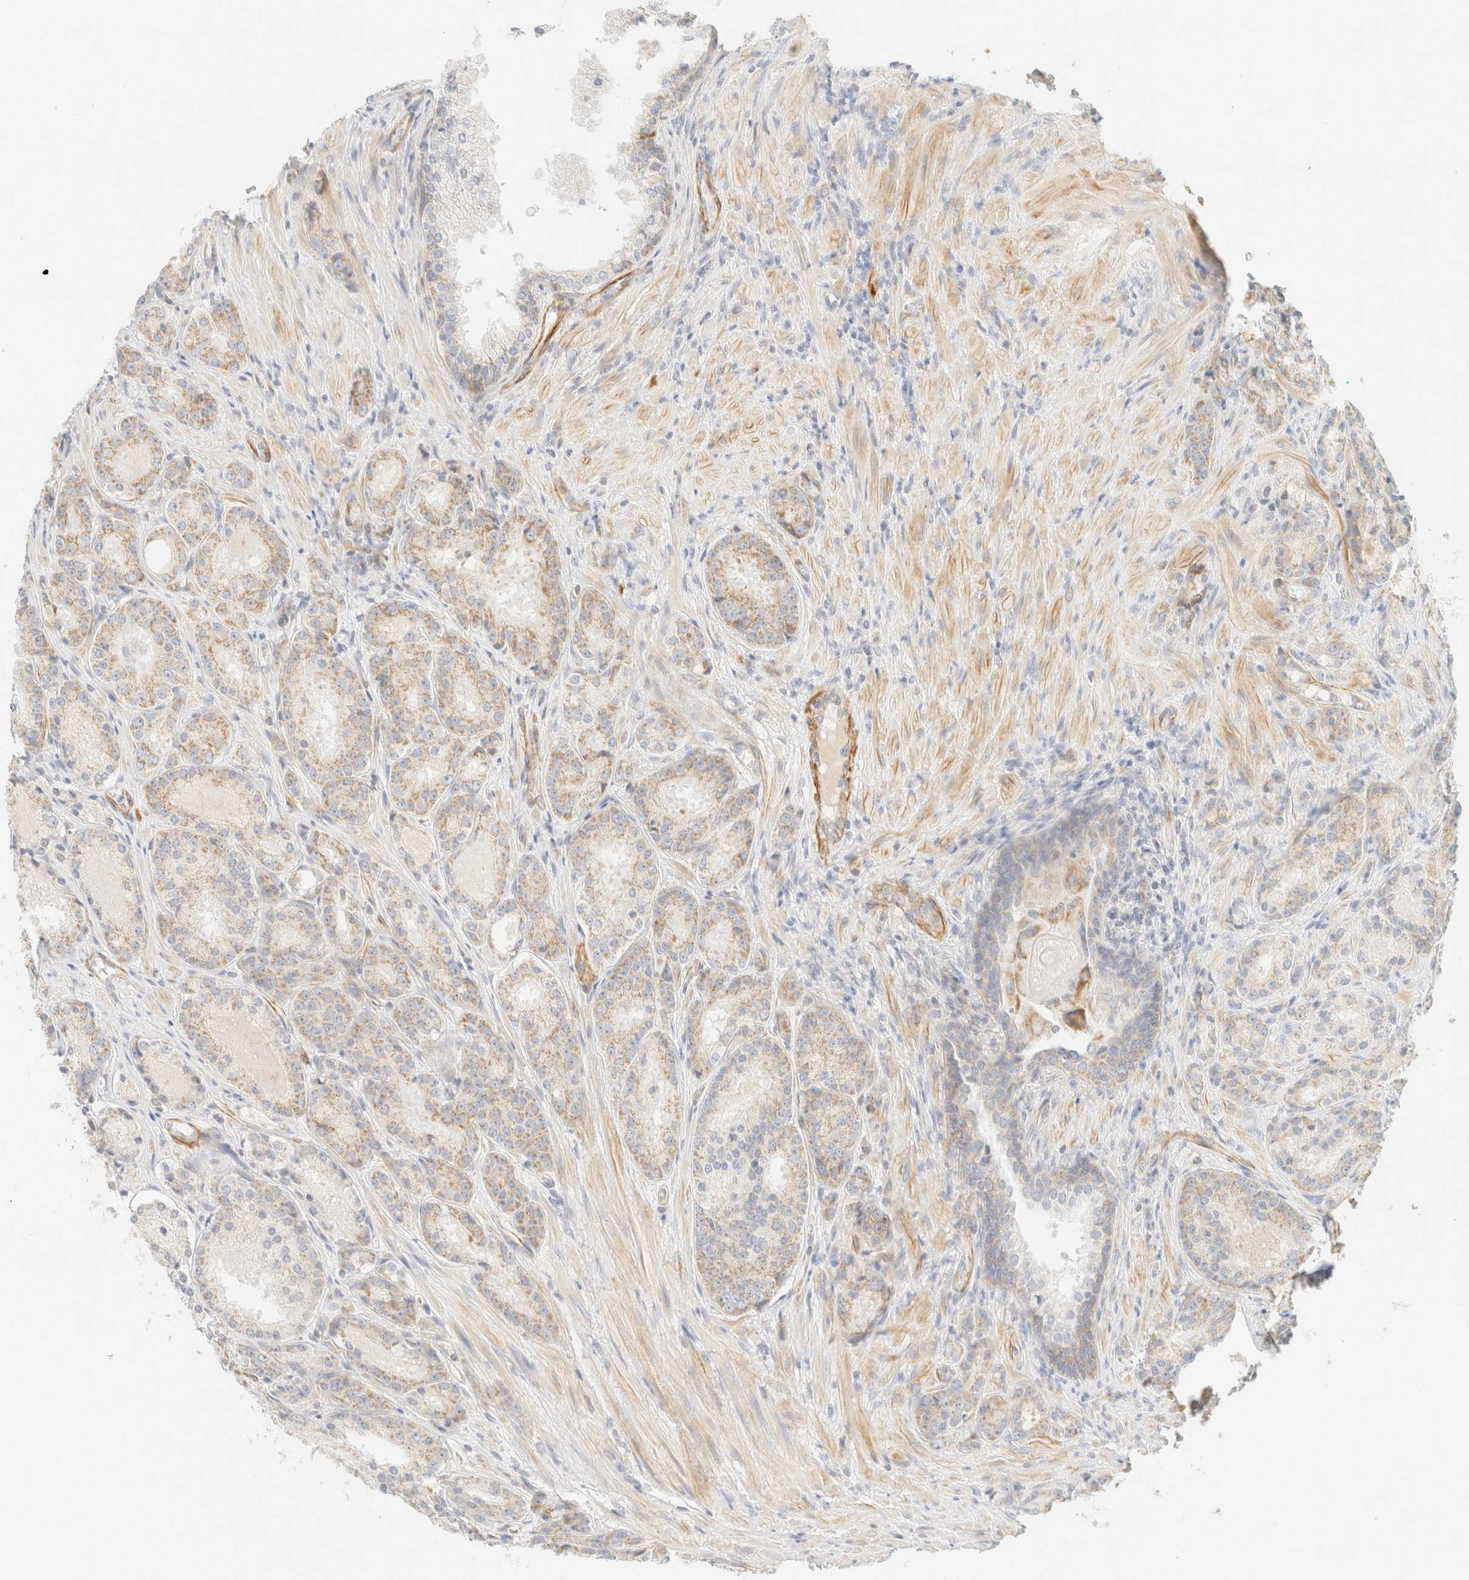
{"staining": {"intensity": "weak", "quantity": "25%-75%", "location": "cytoplasmic/membranous"}, "tissue": "prostate cancer", "cell_type": "Tumor cells", "image_type": "cancer", "snomed": [{"axis": "morphology", "description": "Adenocarcinoma, High grade"}, {"axis": "topography", "description": "Prostate"}], "caption": "Protein expression analysis of human prostate cancer reveals weak cytoplasmic/membranous expression in approximately 25%-75% of tumor cells.", "gene": "MRM3", "patient": {"sex": "male", "age": 60}}